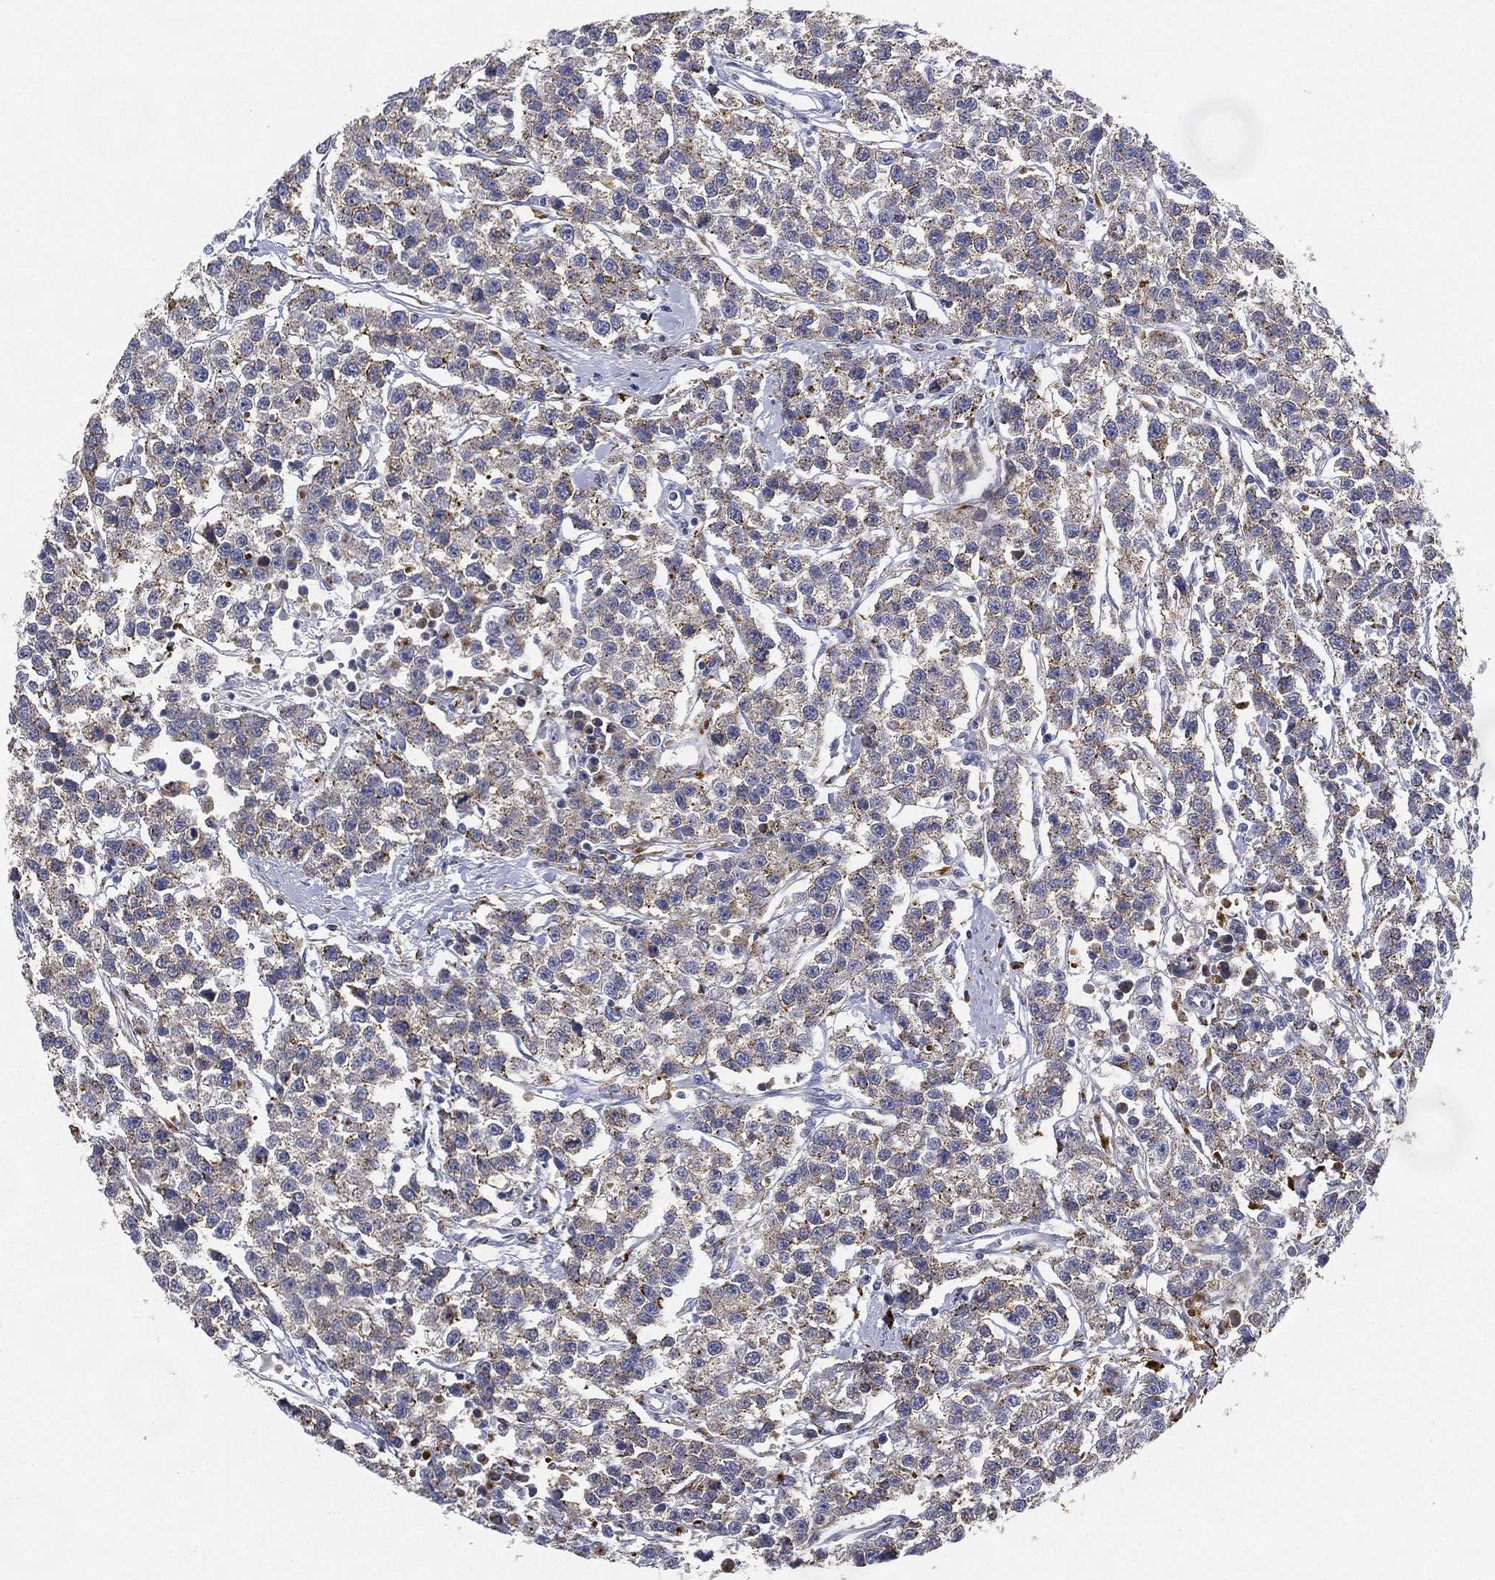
{"staining": {"intensity": "weak", "quantity": ">75%", "location": "cytoplasmic/membranous"}, "tissue": "testis cancer", "cell_type": "Tumor cells", "image_type": "cancer", "snomed": [{"axis": "morphology", "description": "Seminoma, NOS"}, {"axis": "topography", "description": "Testis"}], "caption": "Immunohistochemistry of seminoma (testis) reveals low levels of weak cytoplasmic/membranous staining in about >75% of tumor cells. (DAB IHC with brightfield microscopy, high magnification).", "gene": "NPC2", "patient": {"sex": "male", "age": 59}}